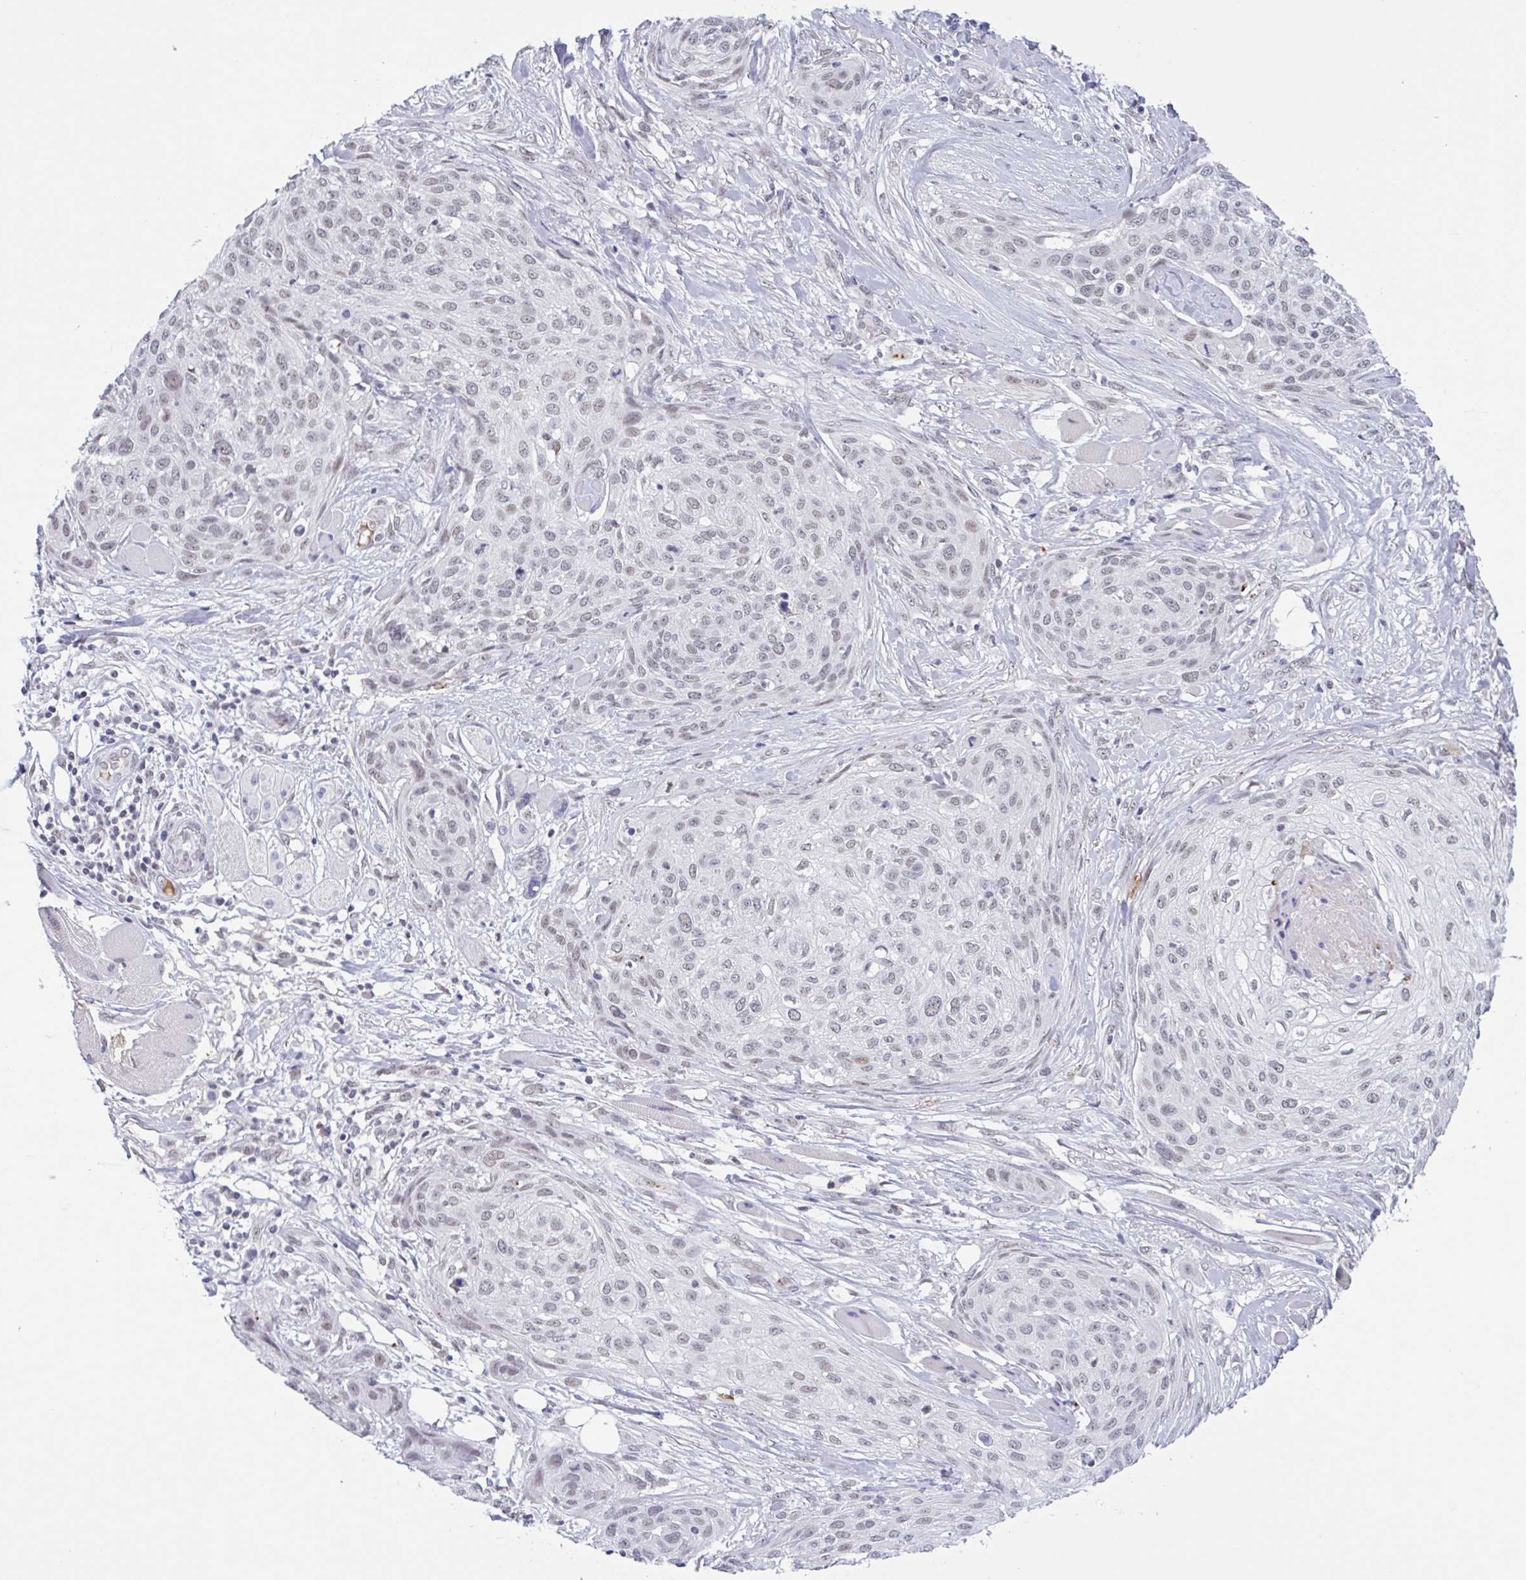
{"staining": {"intensity": "weak", "quantity": "25%-75%", "location": "nuclear"}, "tissue": "skin cancer", "cell_type": "Tumor cells", "image_type": "cancer", "snomed": [{"axis": "morphology", "description": "Squamous cell carcinoma, NOS"}, {"axis": "topography", "description": "Skin"}], "caption": "Immunohistochemical staining of human squamous cell carcinoma (skin) shows low levels of weak nuclear protein staining in approximately 25%-75% of tumor cells.", "gene": "PLG", "patient": {"sex": "female", "age": 87}}